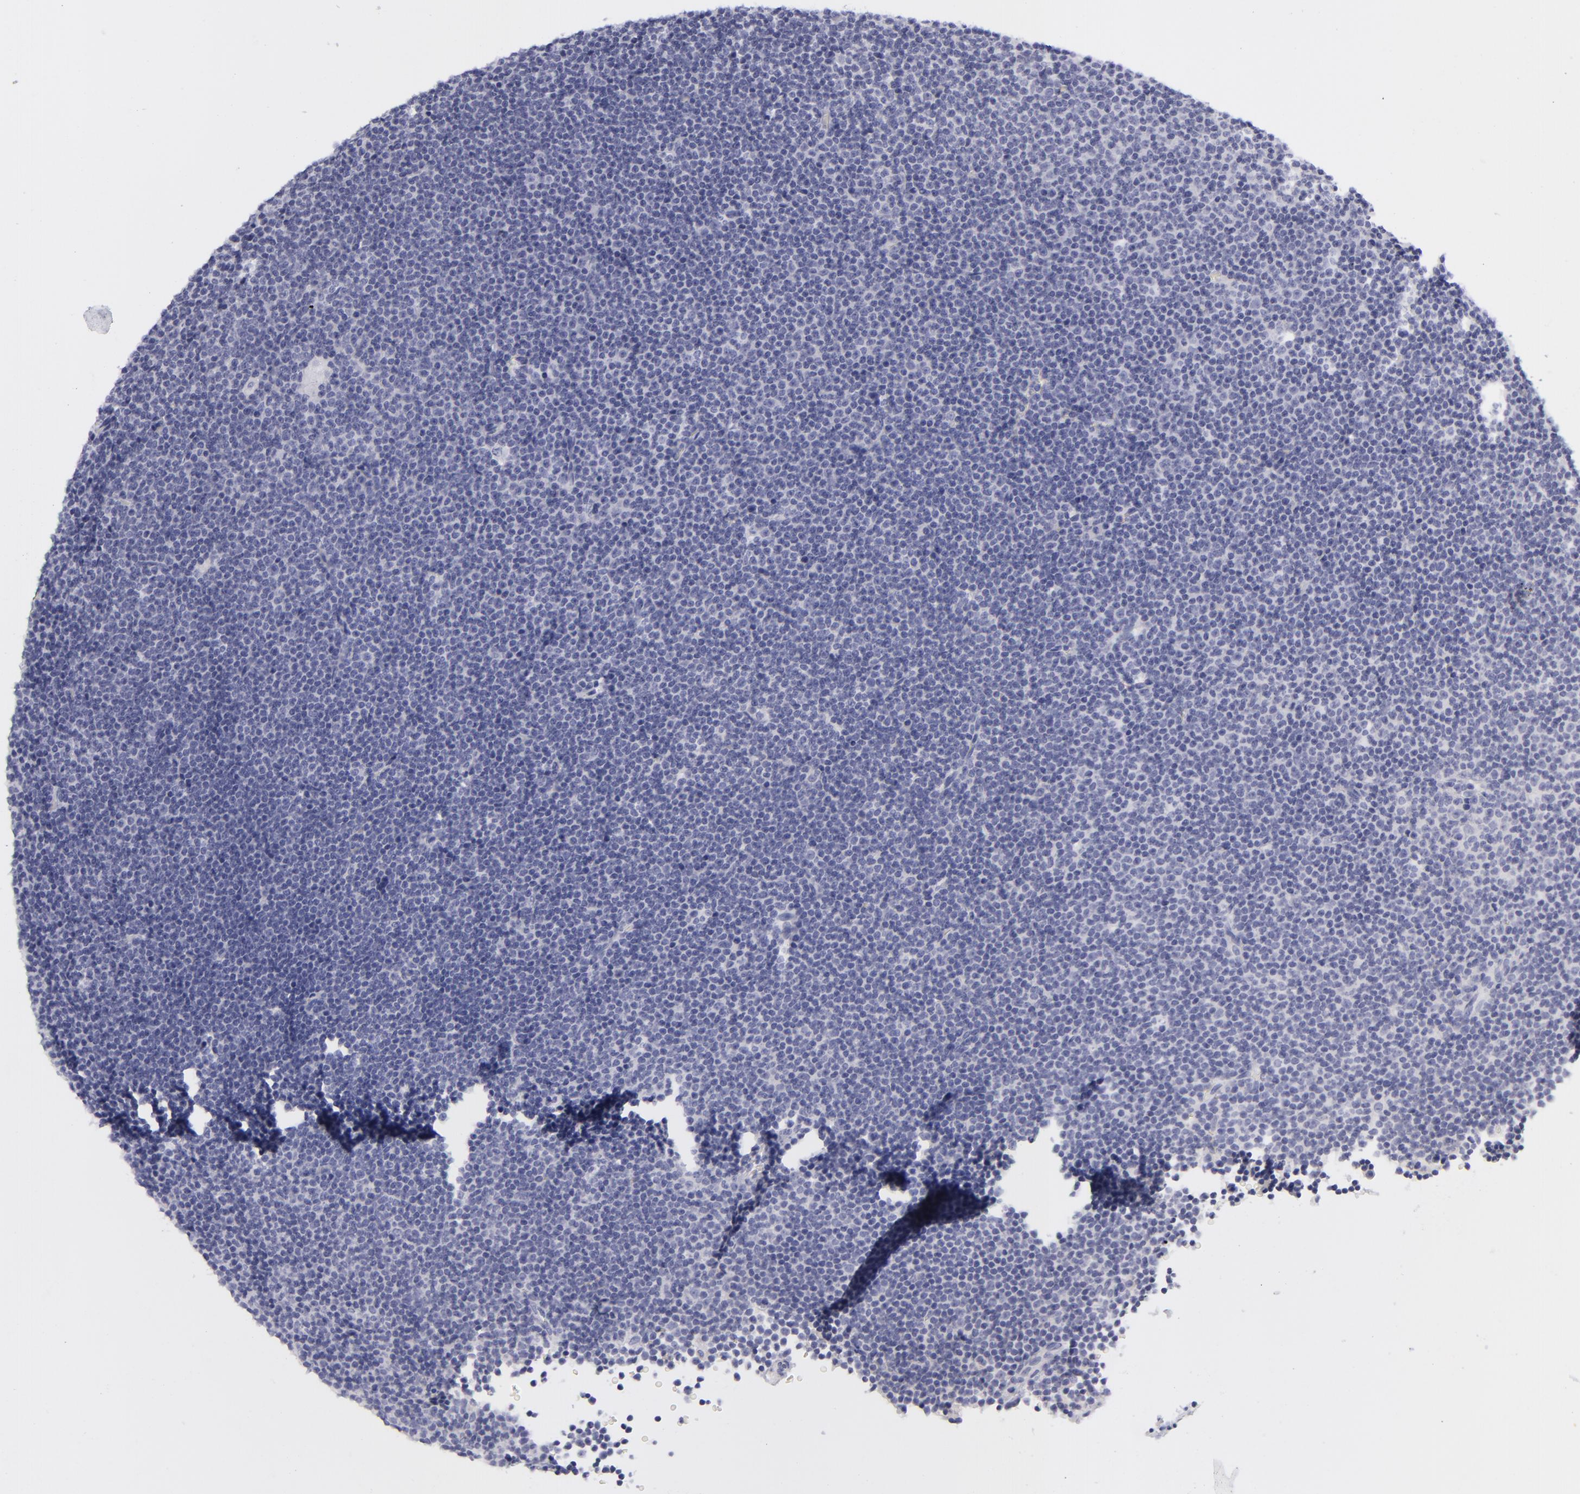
{"staining": {"intensity": "negative", "quantity": "none", "location": "none"}, "tissue": "lymphoma", "cell_type": "Tumor cells", "image_type": "cancer", "snomed": [{"axis": "morphology", "description": "Malignant lymphoma, non-Hodgkin's type, Low grade"}, {"axis": "topography", "description": "Lymph node"}], "caption": "This is a image of IHC staining of low-grade malignant lymphoma, non-Hodgkin's type, which shows no expression in tumor cells.", "gene": "DLG4", "patient": {"sex": "female", "age": 69}}